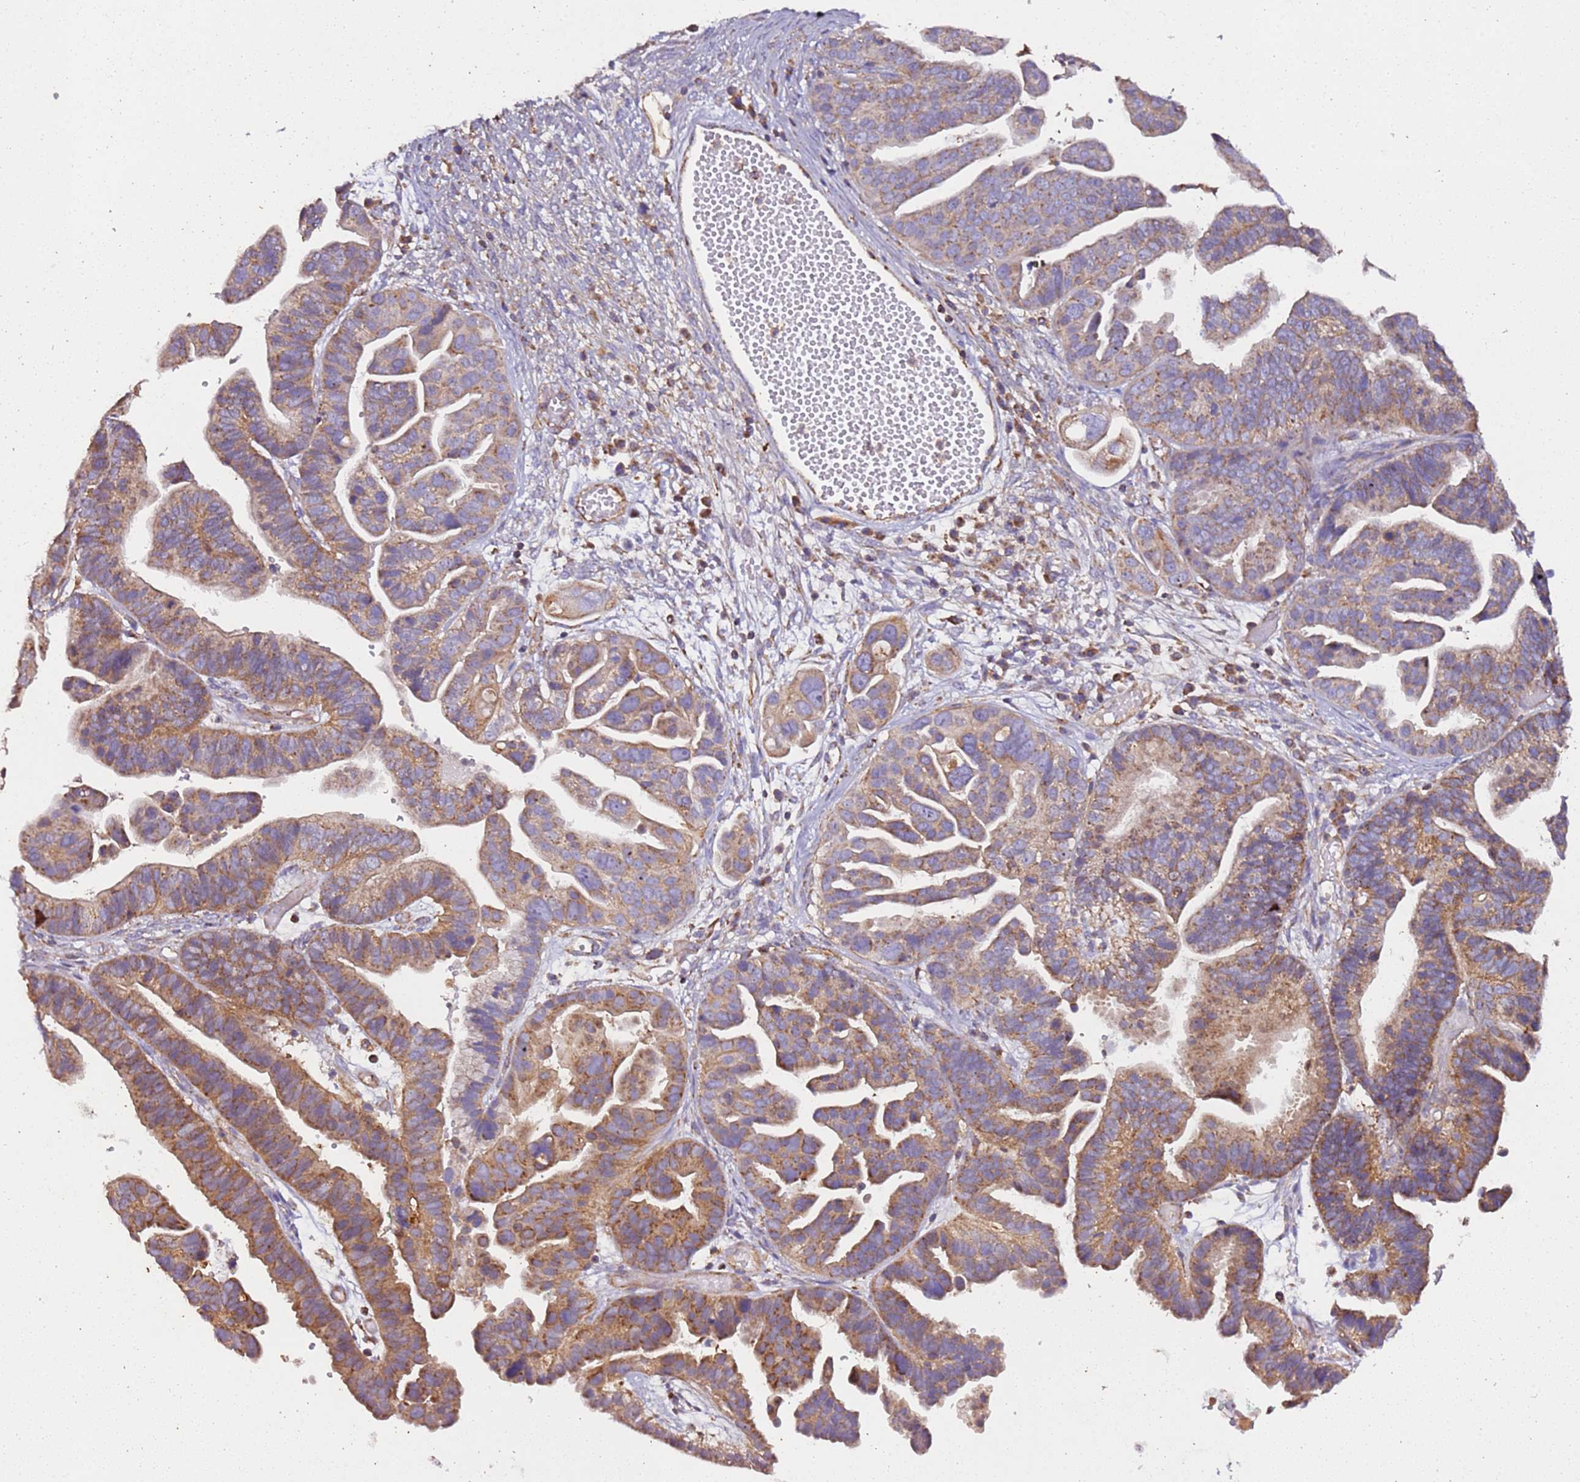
{"staining": {"intensity": "moderate", "quantity": "25%-75%", "location": "cytoplasmic/membranous"}, "tissue": "ovarian cancer", "cell_type": "Tumor cells", "image_type": "cancer", "snomed": [{"axis": "morphology", "description": "Cystadenocarcinoma, serous, NOS"}, {"axis": "topography", "description": "Ovary"}], "caption": "Immunohistochemistry (DAB (3,3'-diaminobenzidine)) staining of serous cystadenocarcinoma (ovarian) displays moderate cytoplasmic/membranous protein positivity in about 25%-75% of tumor cells. (IHC, brightfield microscopy, high magnification).", "gene": "RMND5A", "patient": {"sex": "female", "age": 56}}